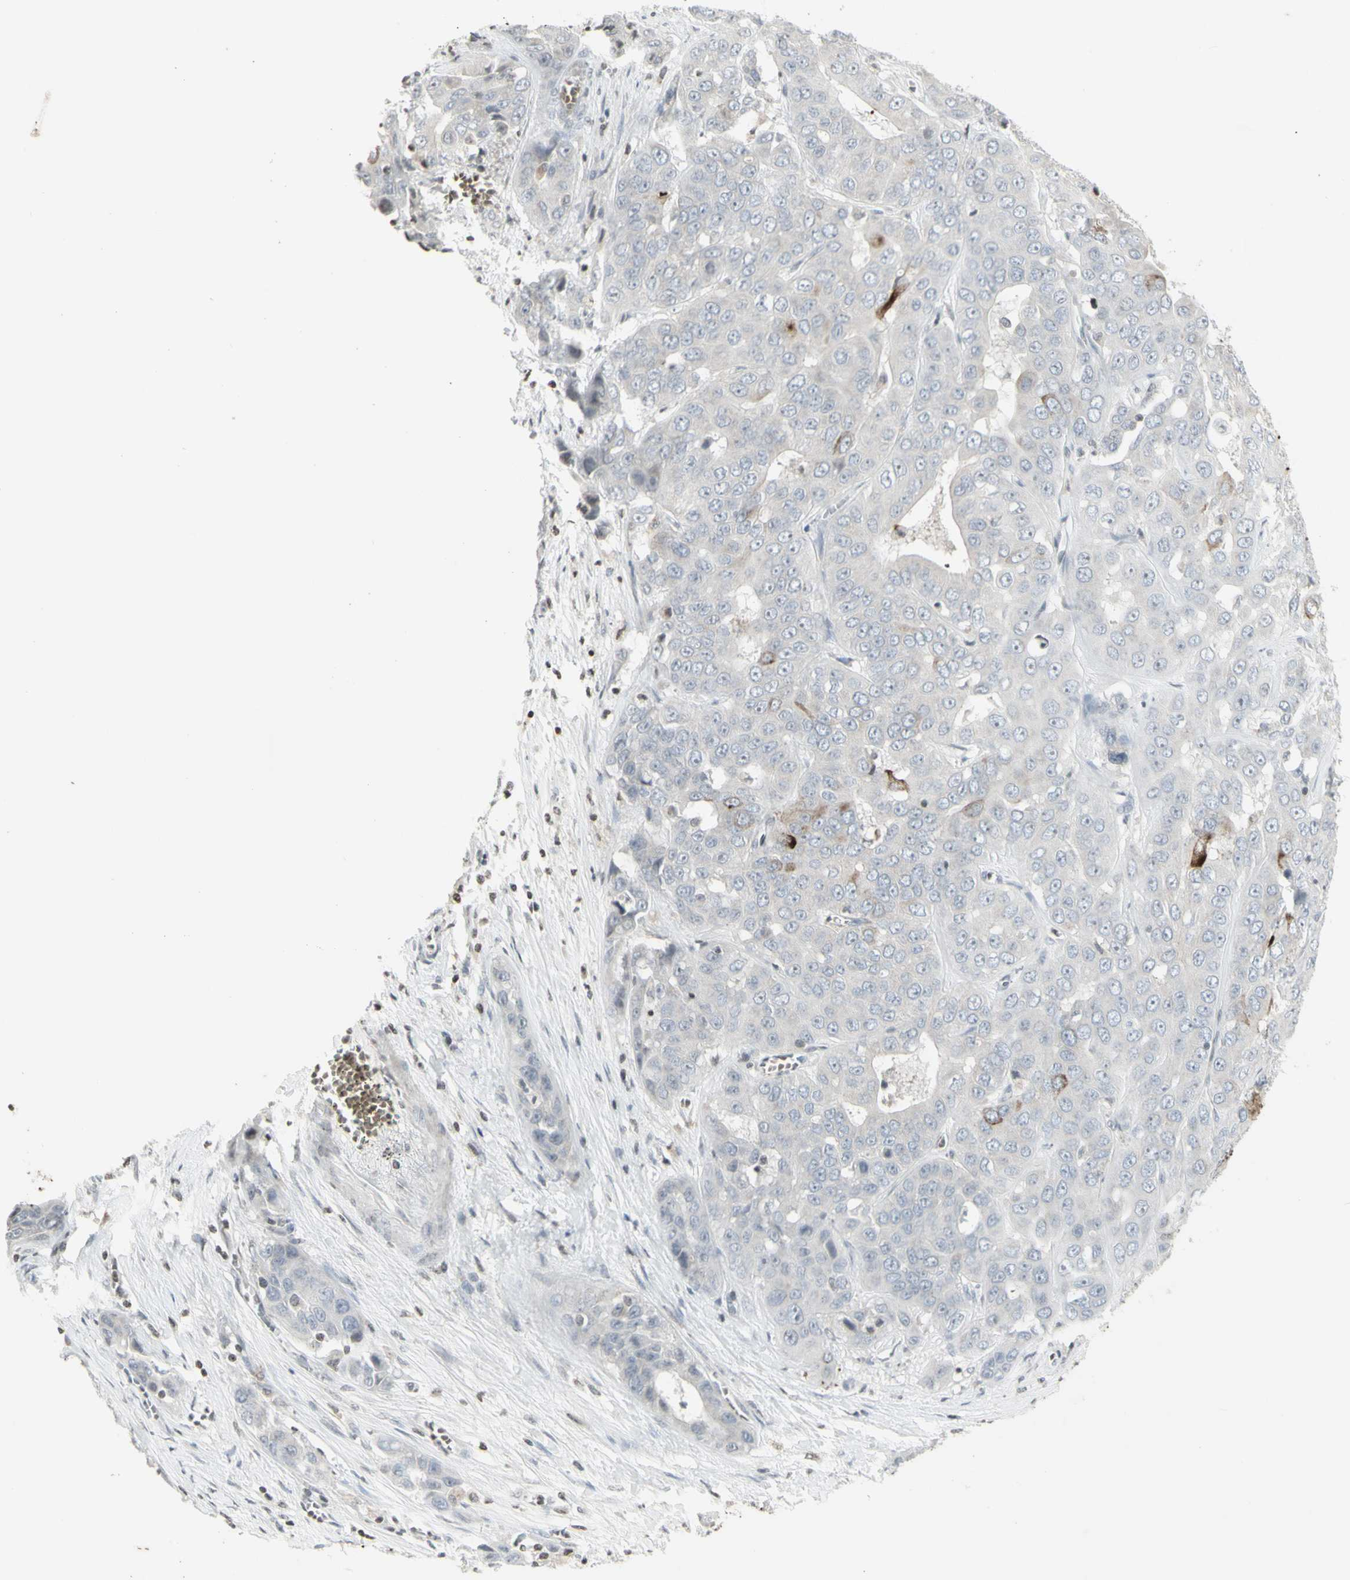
{"staining": {"intensity": "negative", "quantity": "none", "location": "none"}, "tissue": "liver cancer", "cell_type": "Tumor cells", "image_type": "cancer", "snomed": [{"axis": "morphology", "description": "Cholangiocarcinoma"}, {"axis": "topography", "description": "Liver"}], "caption": "This micrograph is of liver cancer (cholangiocarcinoma) stained with immunohistochemistry to label a protein in brown with the nuclei are counter-stained blue. There is no positivity in tumor cells. (DAB (3,3'-diaminobenzidine) immunohistochemistry, high magnification).", "gene": "MUC5AC", "patient": {"sex": "female", "age": 52}}